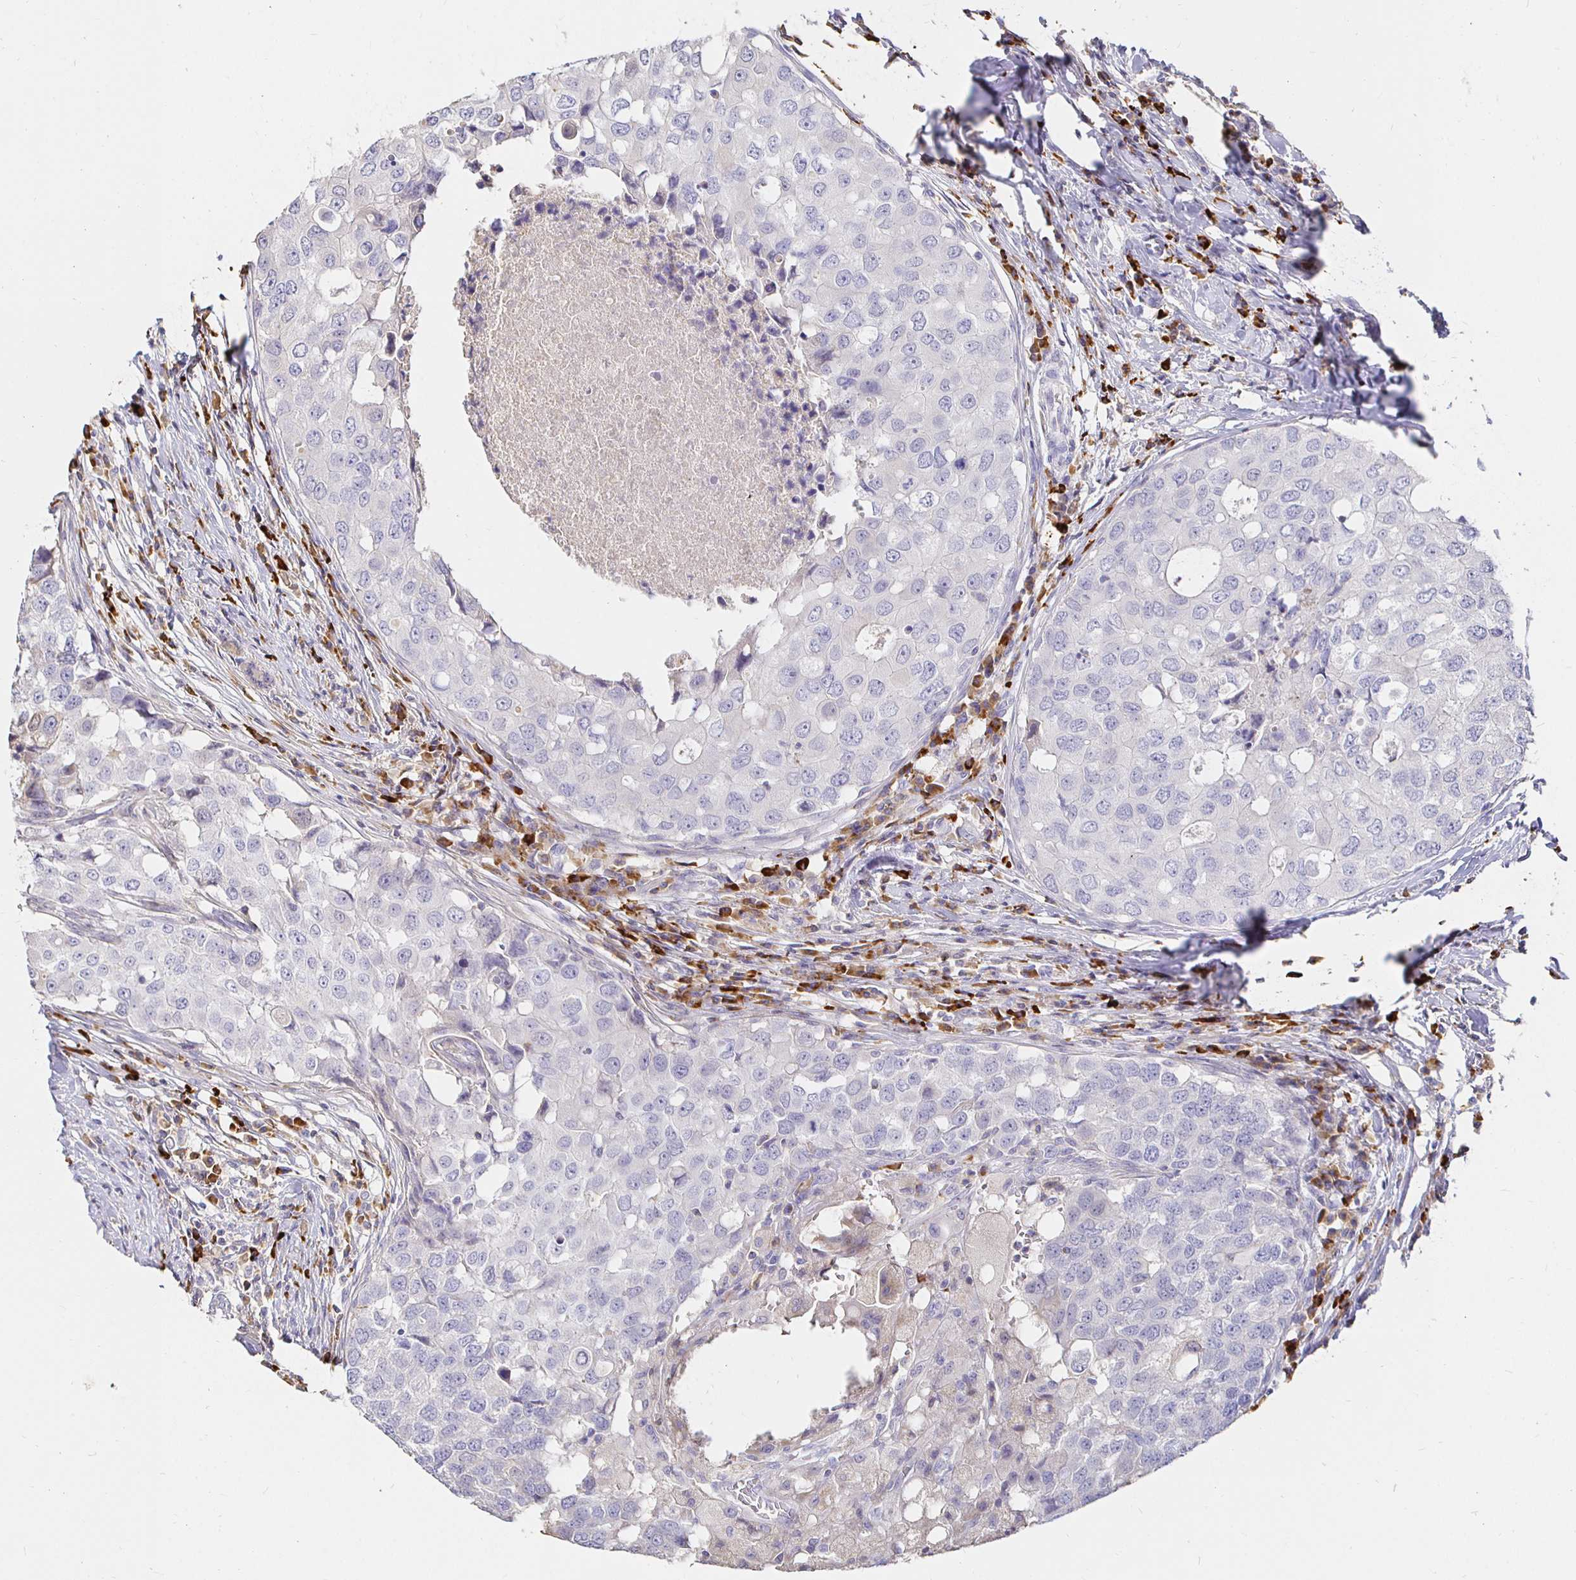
{"staining": {"intensity": "negative", "quantity": "none", "location": "none"}, "tissue": "breast cancer", "cell_type": "Tumor cells", "image_type": "cancer", "snomed": [{"axis": "morphology", "description": "Duct carcinoma"}, {"axis": "topography", "description": "Breast"}], "caption": "Immunohistochemical staining of human breast intraductal carcinoma displays no significant staining in tumor cells.", "gene": "CXCR3", "patient": {"sex": "female", "age": 27}}